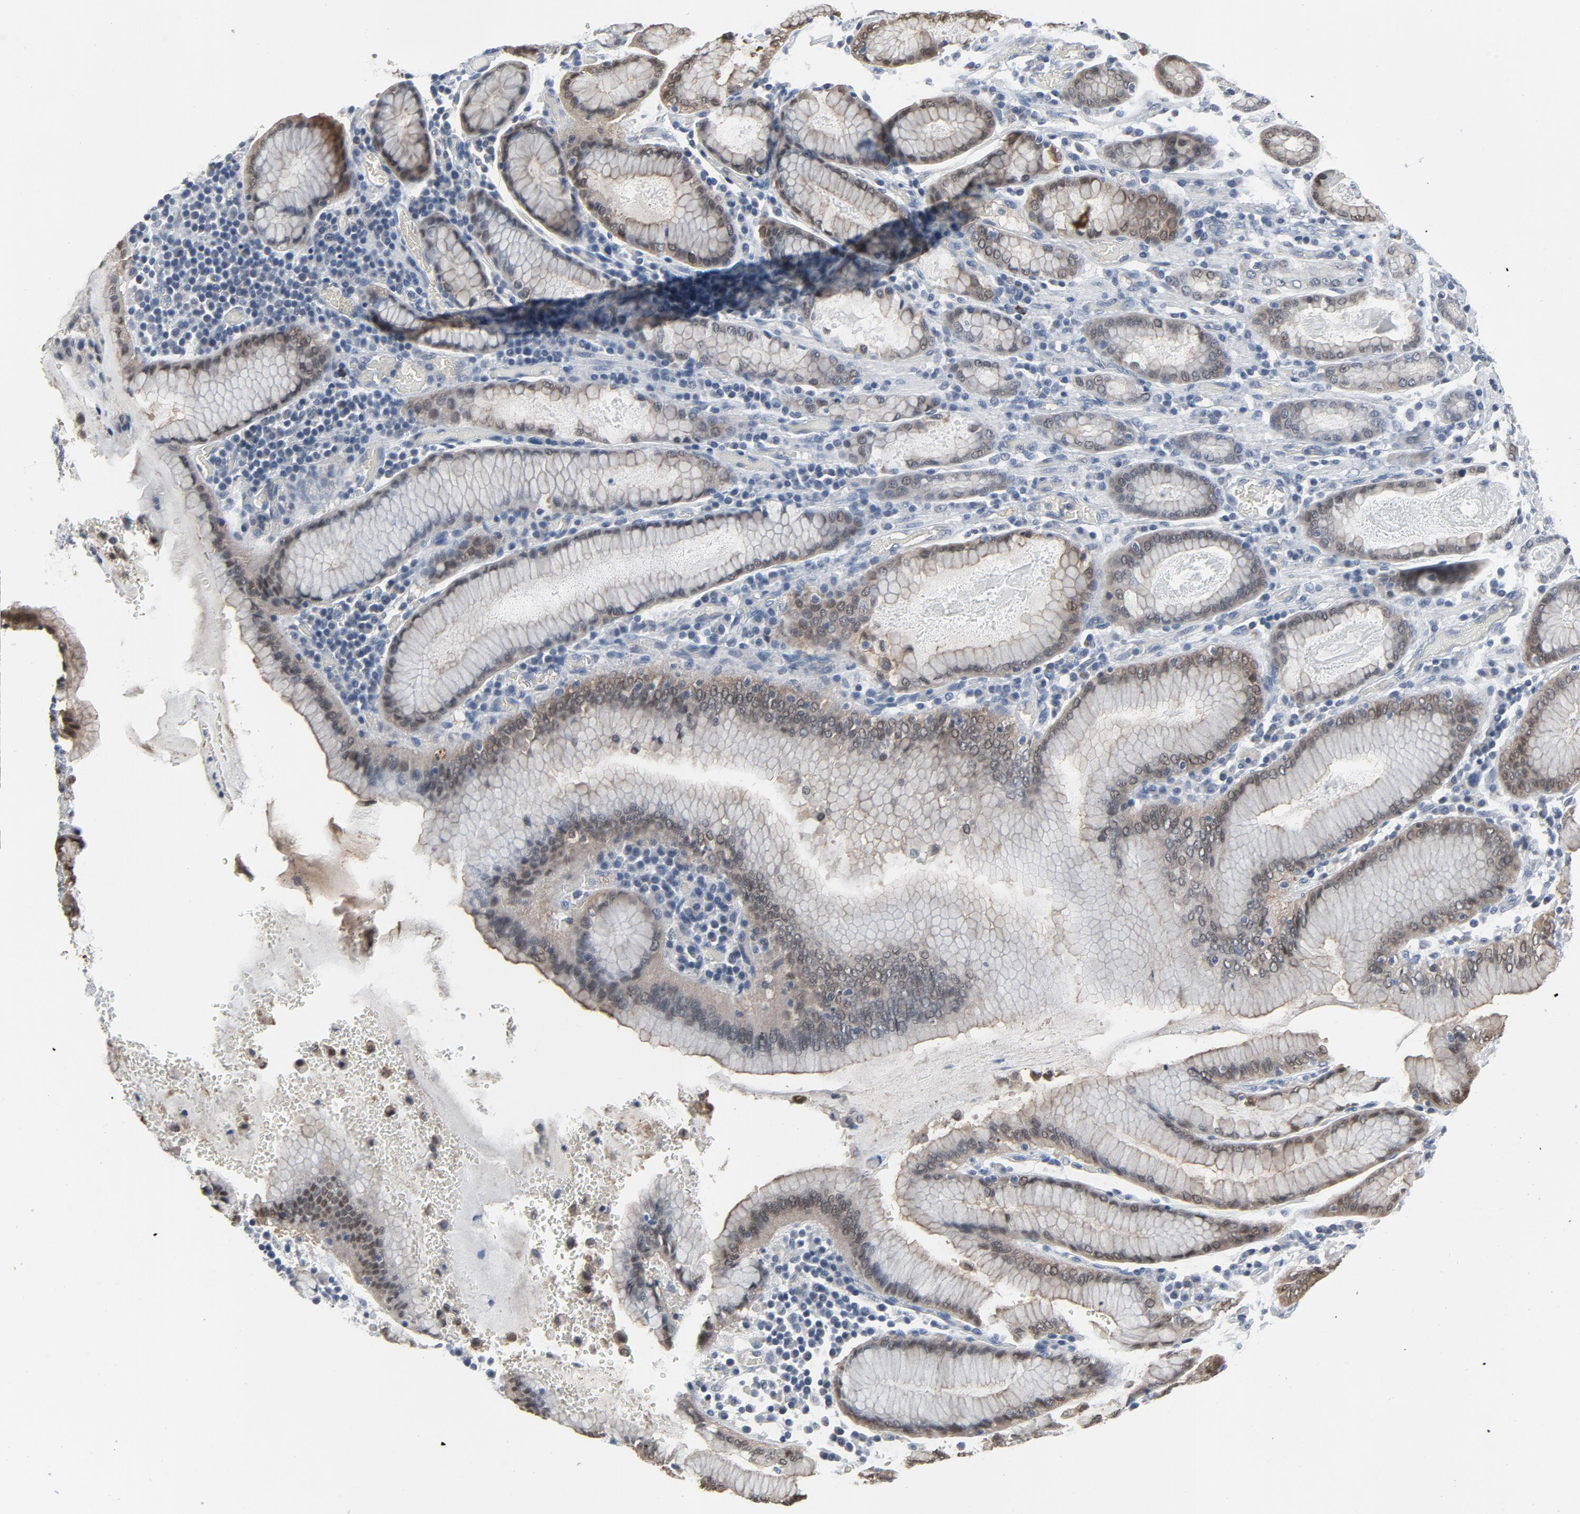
{"staining": {"intensity": "weak", "quantity": "25%-75%", "location": "cytoplasmic/membranous,nuclear"}, "tissue": "stomach cancer", "cell_type": "Tumor cells", "image_type": "cancer", "snomed": [{"axis": "morphology", "description": "Adenocarcinoma, NOS"}, {"axis": "topography", "description": "Stomach, lower"}], "caption": "A histopathology image of human stomach adenocarcinoma stained for a protein demonstrates weak cytoplasmic/membranous and nuclear brown staining in tumor cells. (DAB IHC, brown staining for protein, blue staining for nuclei).", "gene": "GPX2", "patient": {"sex": "male", "age": 88}}